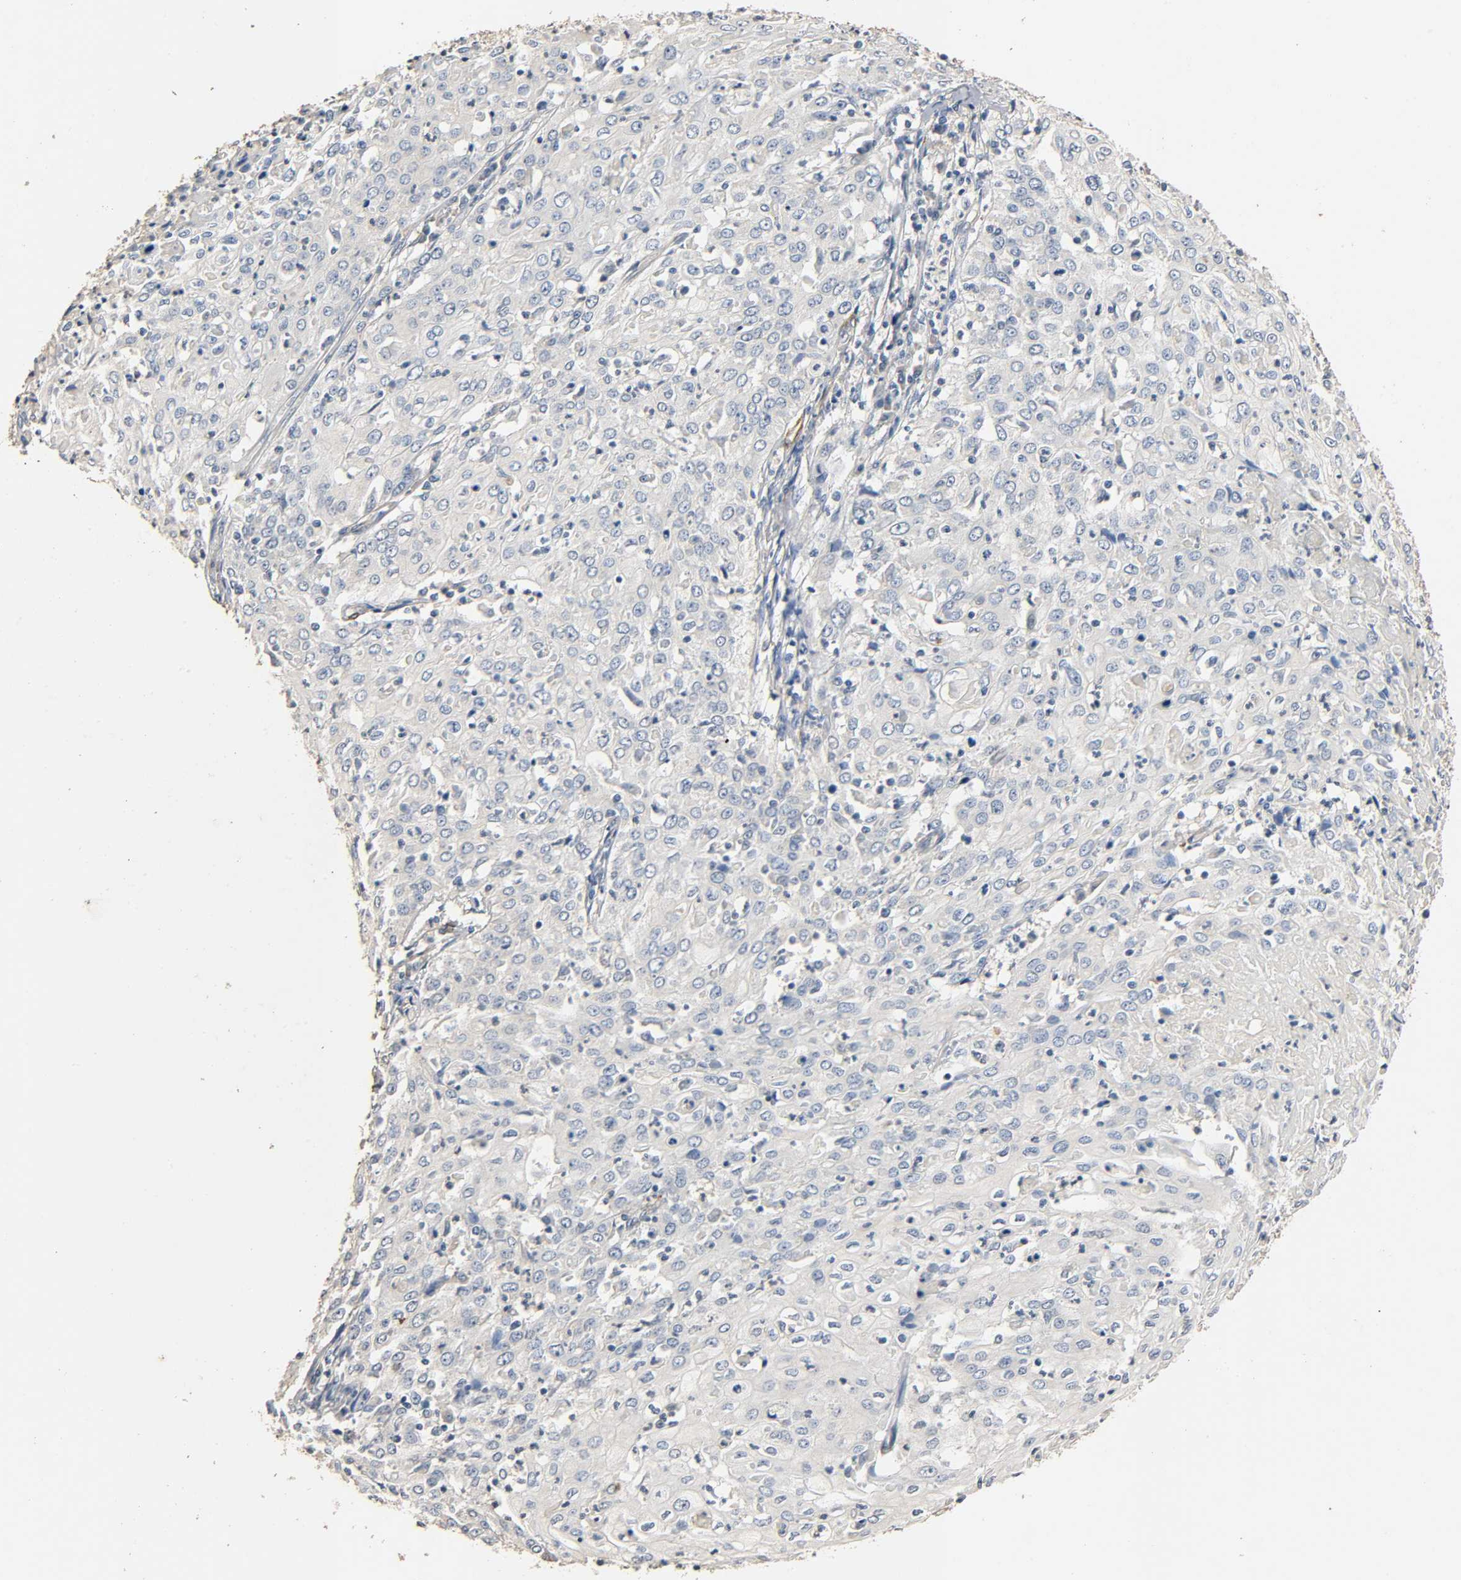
{"staining": {"intensity": "negative", "quantity": "none", "location": "none"}, "tissue": "cervical cancer", "cell_type": "Tumor cells", "image_type": "cancer", "snomed": [{"axis": "morphology", "description": "Squamous cell carcinoma, NOS"}, {"axis": "topography", "description": "Cervix"}], "caption": "The image displays no staining of tumor cells in squamous cell carcinoma (cervical).", "gene": "GSTA3", "patient": {"sex": "female", "age": 39}}